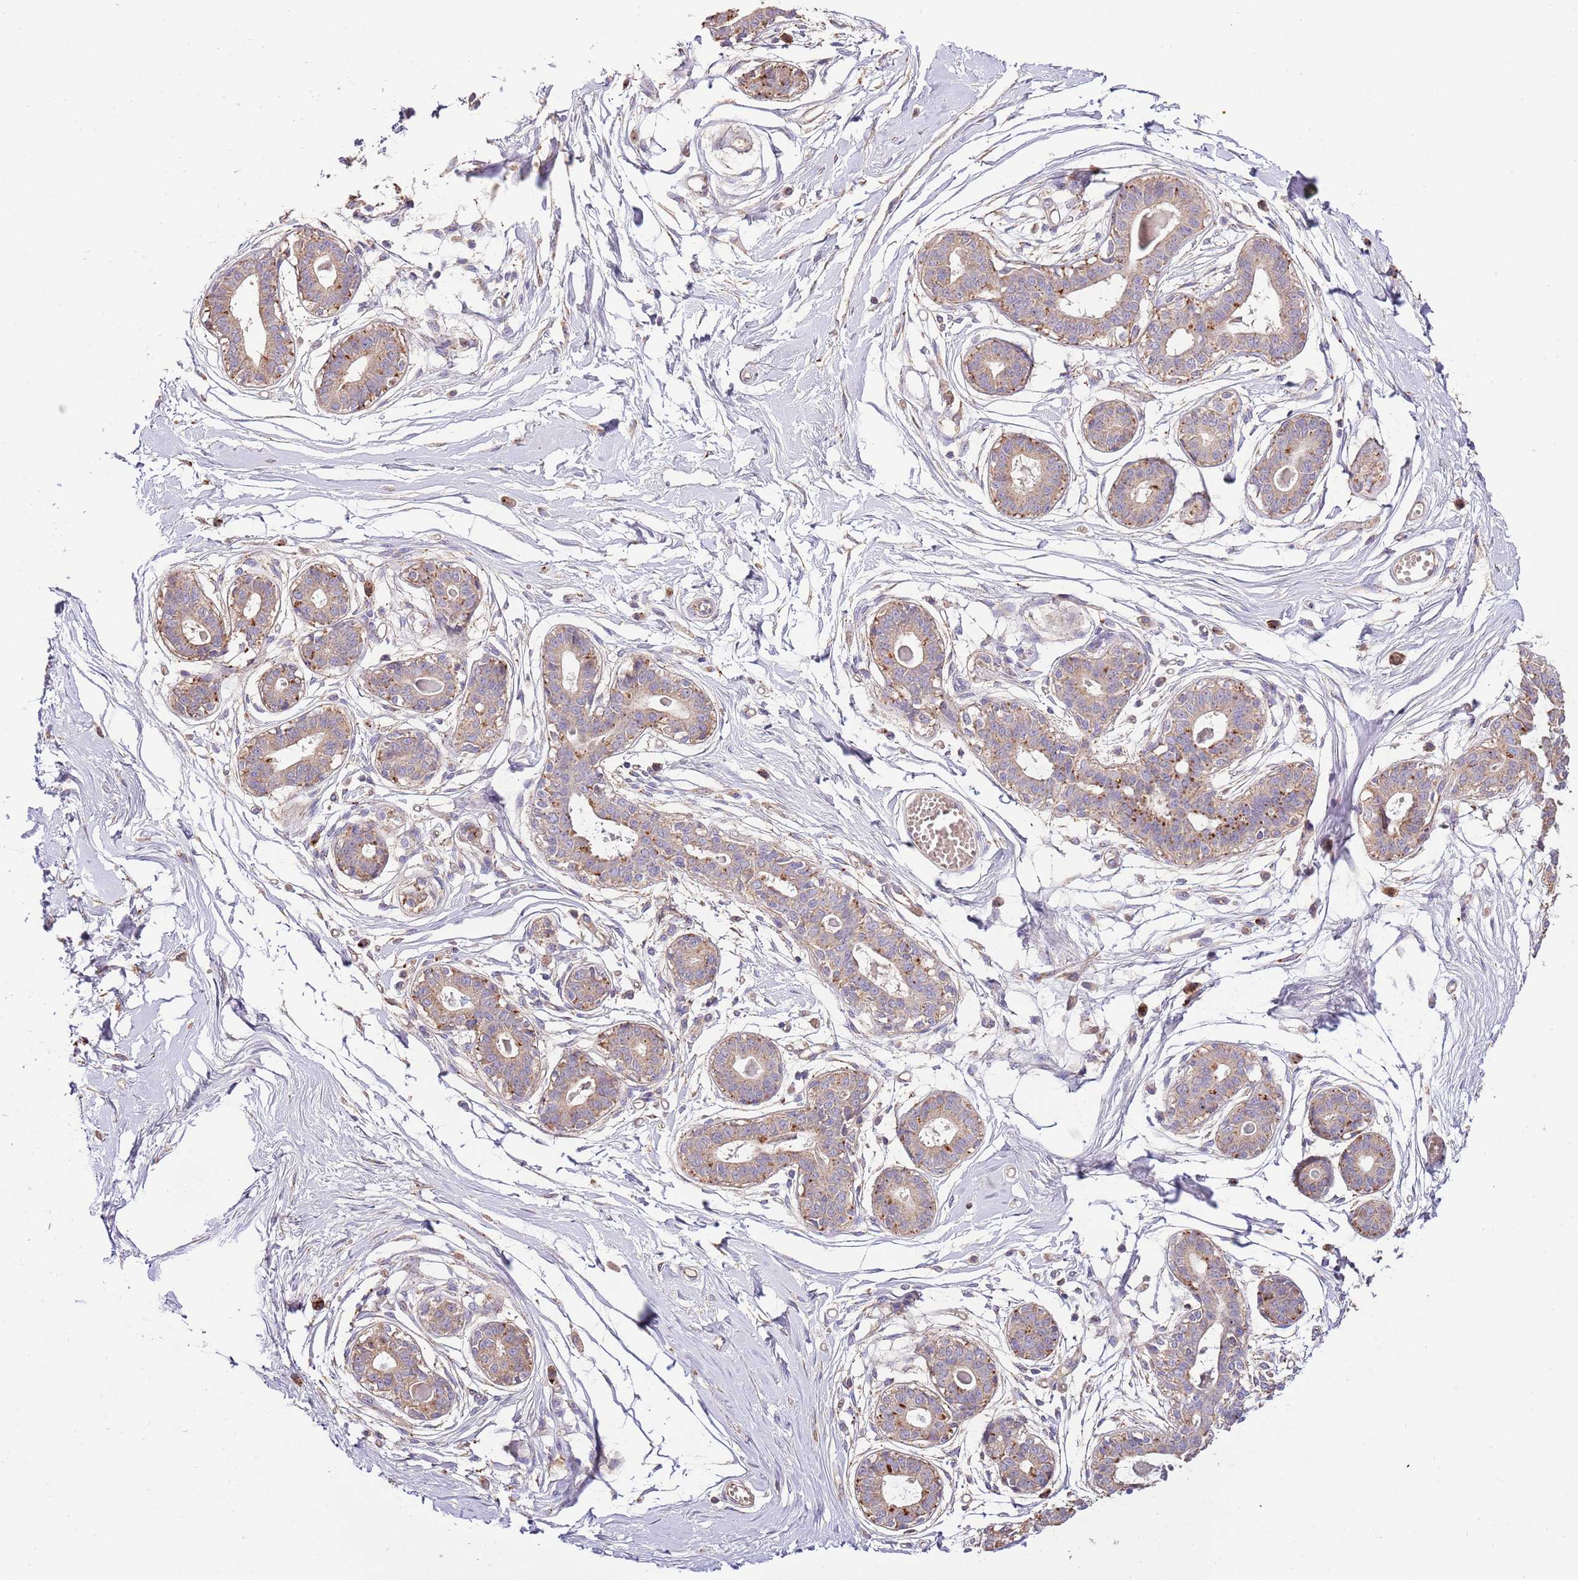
{"staining": {"intensity": "negative", "quantity": "none", "location": "none"}, "tissue": "breast", "cell_type": "Adipocytes", "image_type": "normal", "snomed": [{"axis": "morphology", "description": "Normal tissue, NOS"}, {"axis": "topography", "description": "Breast"}], "caption": "Micrograph shows no significant protein staining in adipocytes of benign breast.", "gene": "DOCK6", "patient": {"sex": "female", "age": 45}}